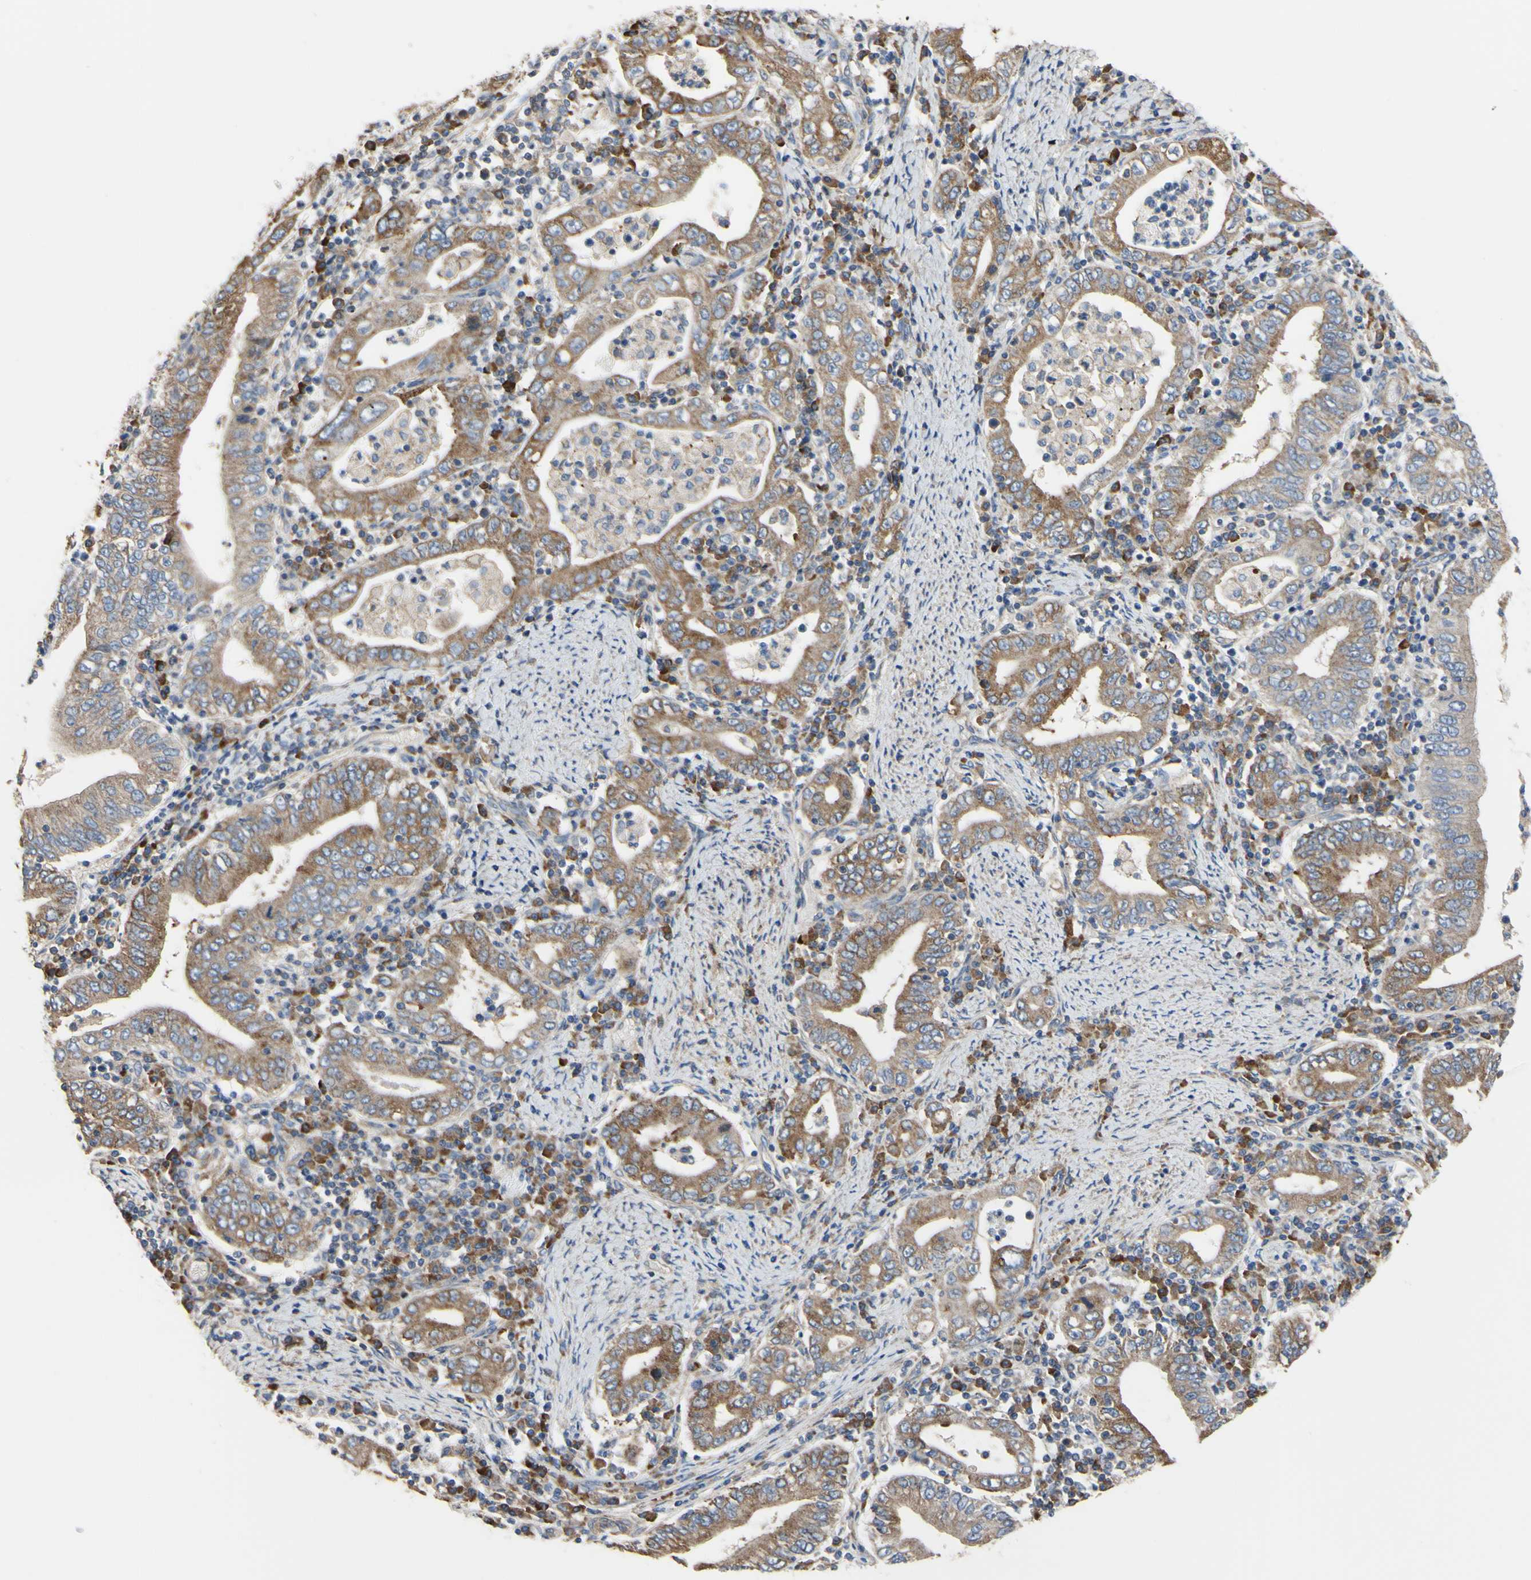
{"staining": {"intensity": "moderate", "quantity": ">75%", "location": "cytoplasmic/membranous"}, "tissue": "stomach cancer", "cell_type": "Tumor cells", "image_type": "cancer", "snomed": [{"axis": "morphology", "description": "Normal tissue, NOS"}, {"axis": "morphology", "description": "Adenocarcinoma, NOS"}, {"axis": "topography", "description": "Esophagus"}, {"axis": "topography", "description": "Stomach, upper"}, {"axis": "topography", "description": "Peripheral nerve tissue"}], "caption": "Approximately >75% of tumor cells in stomach cancer show moderate cytoplasmic/membranous protein expression as visualized by brown immunohistochemical staining.", "gene": "BECN1", "patient": {"sex": "male", "age": 62}}